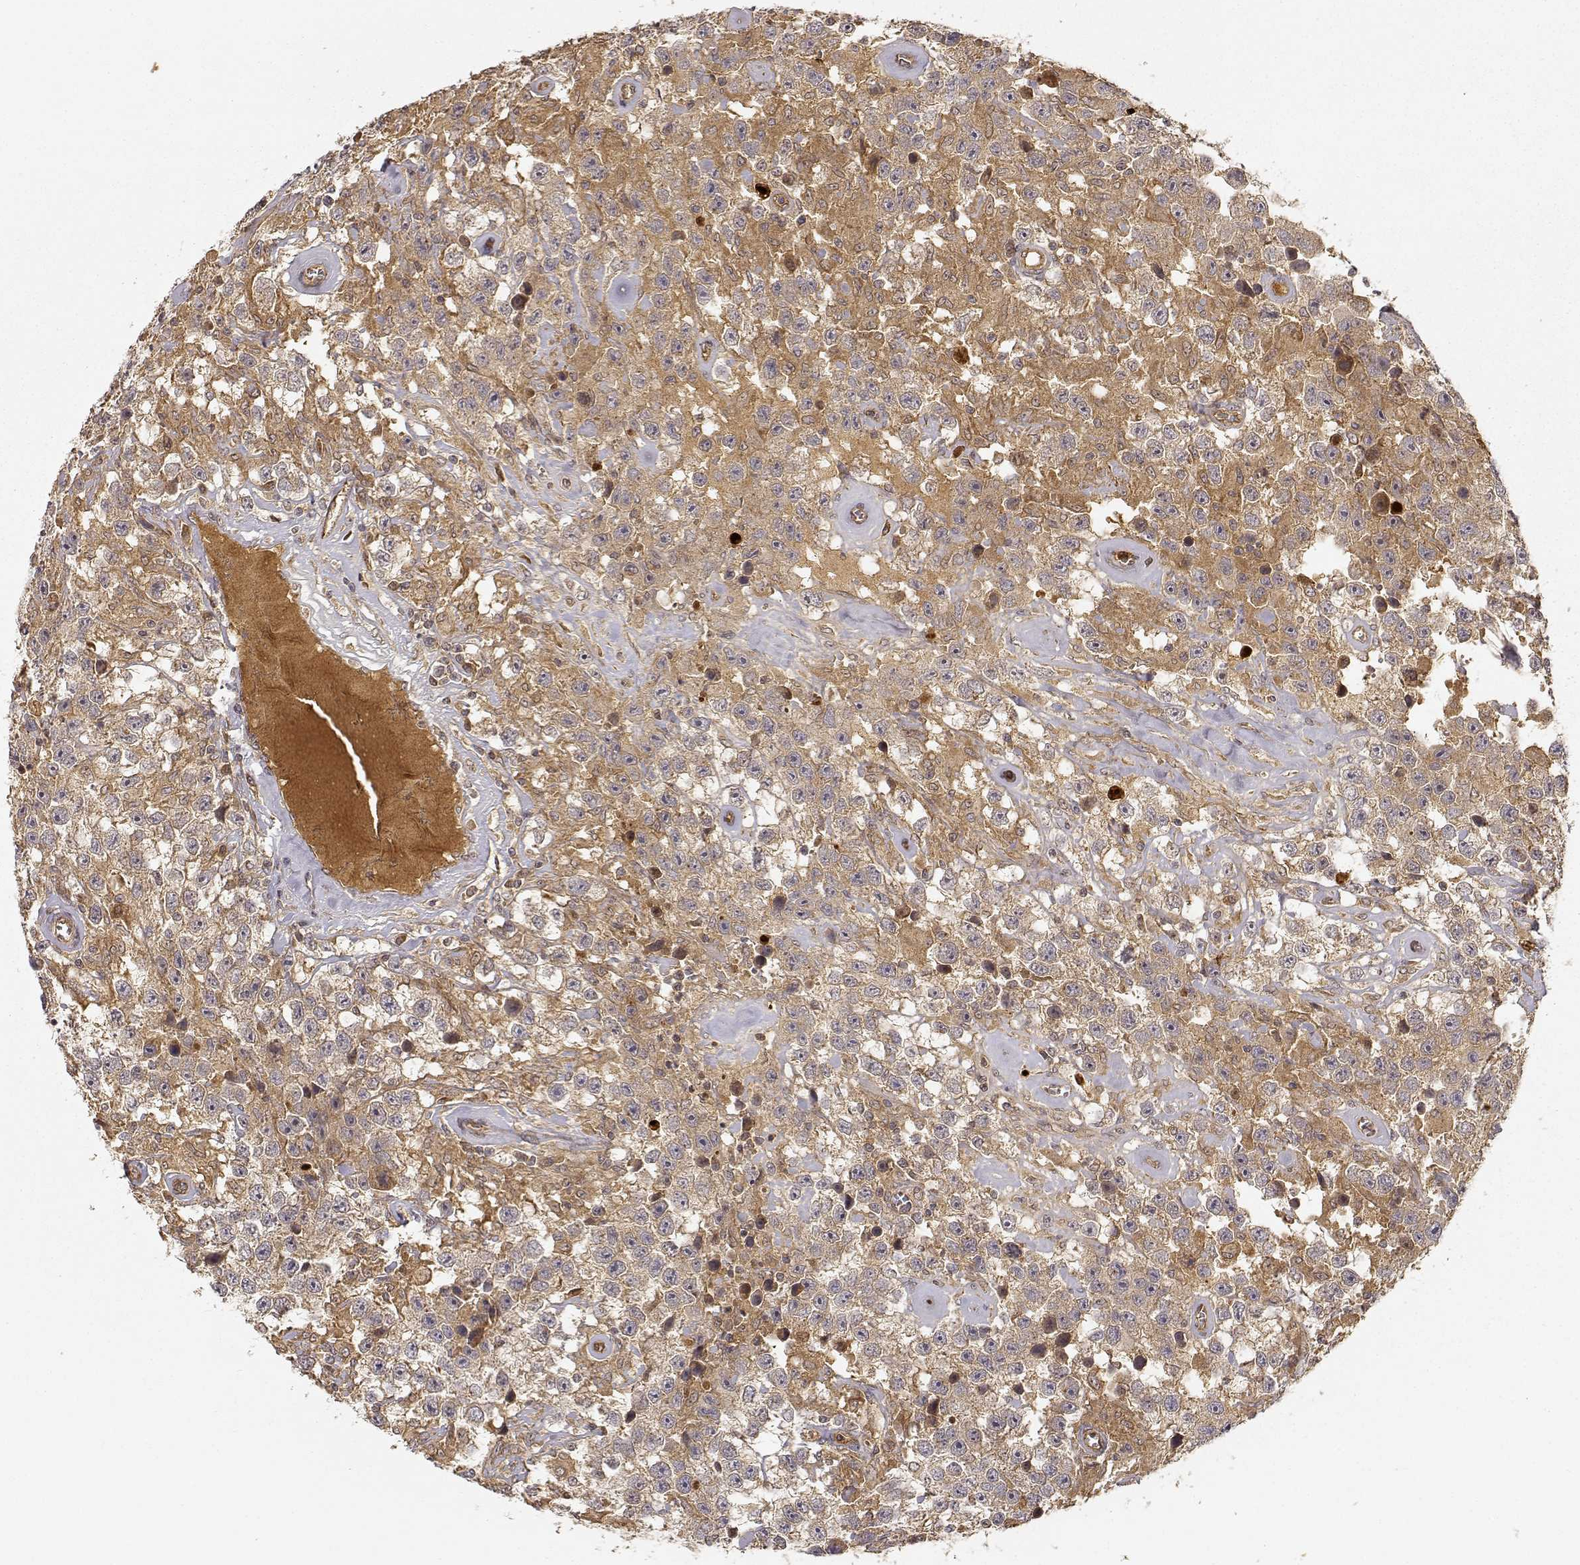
{"staining": {"intensity": "moderate", "quantity": ">75%", "location": "cytoplasmic/membranous"}, "tissue": "testis cancer", "cell_type": "Tumor cells", "image_type": "cancer", "snomed": [{"axis": "morphology", "description": "Seminoma, NOS"}, {"axis": "topography", "description": "Testis"}], "caption": "About >75% of tumor cells in human testis cancer (seminoma) reveal moderate cytoplasmic/membranous protein expression as visualized by brown immunohistochemical staining.", "gene": "CDK5RAP2", "patient": {"sex": "male", "age": 43}}